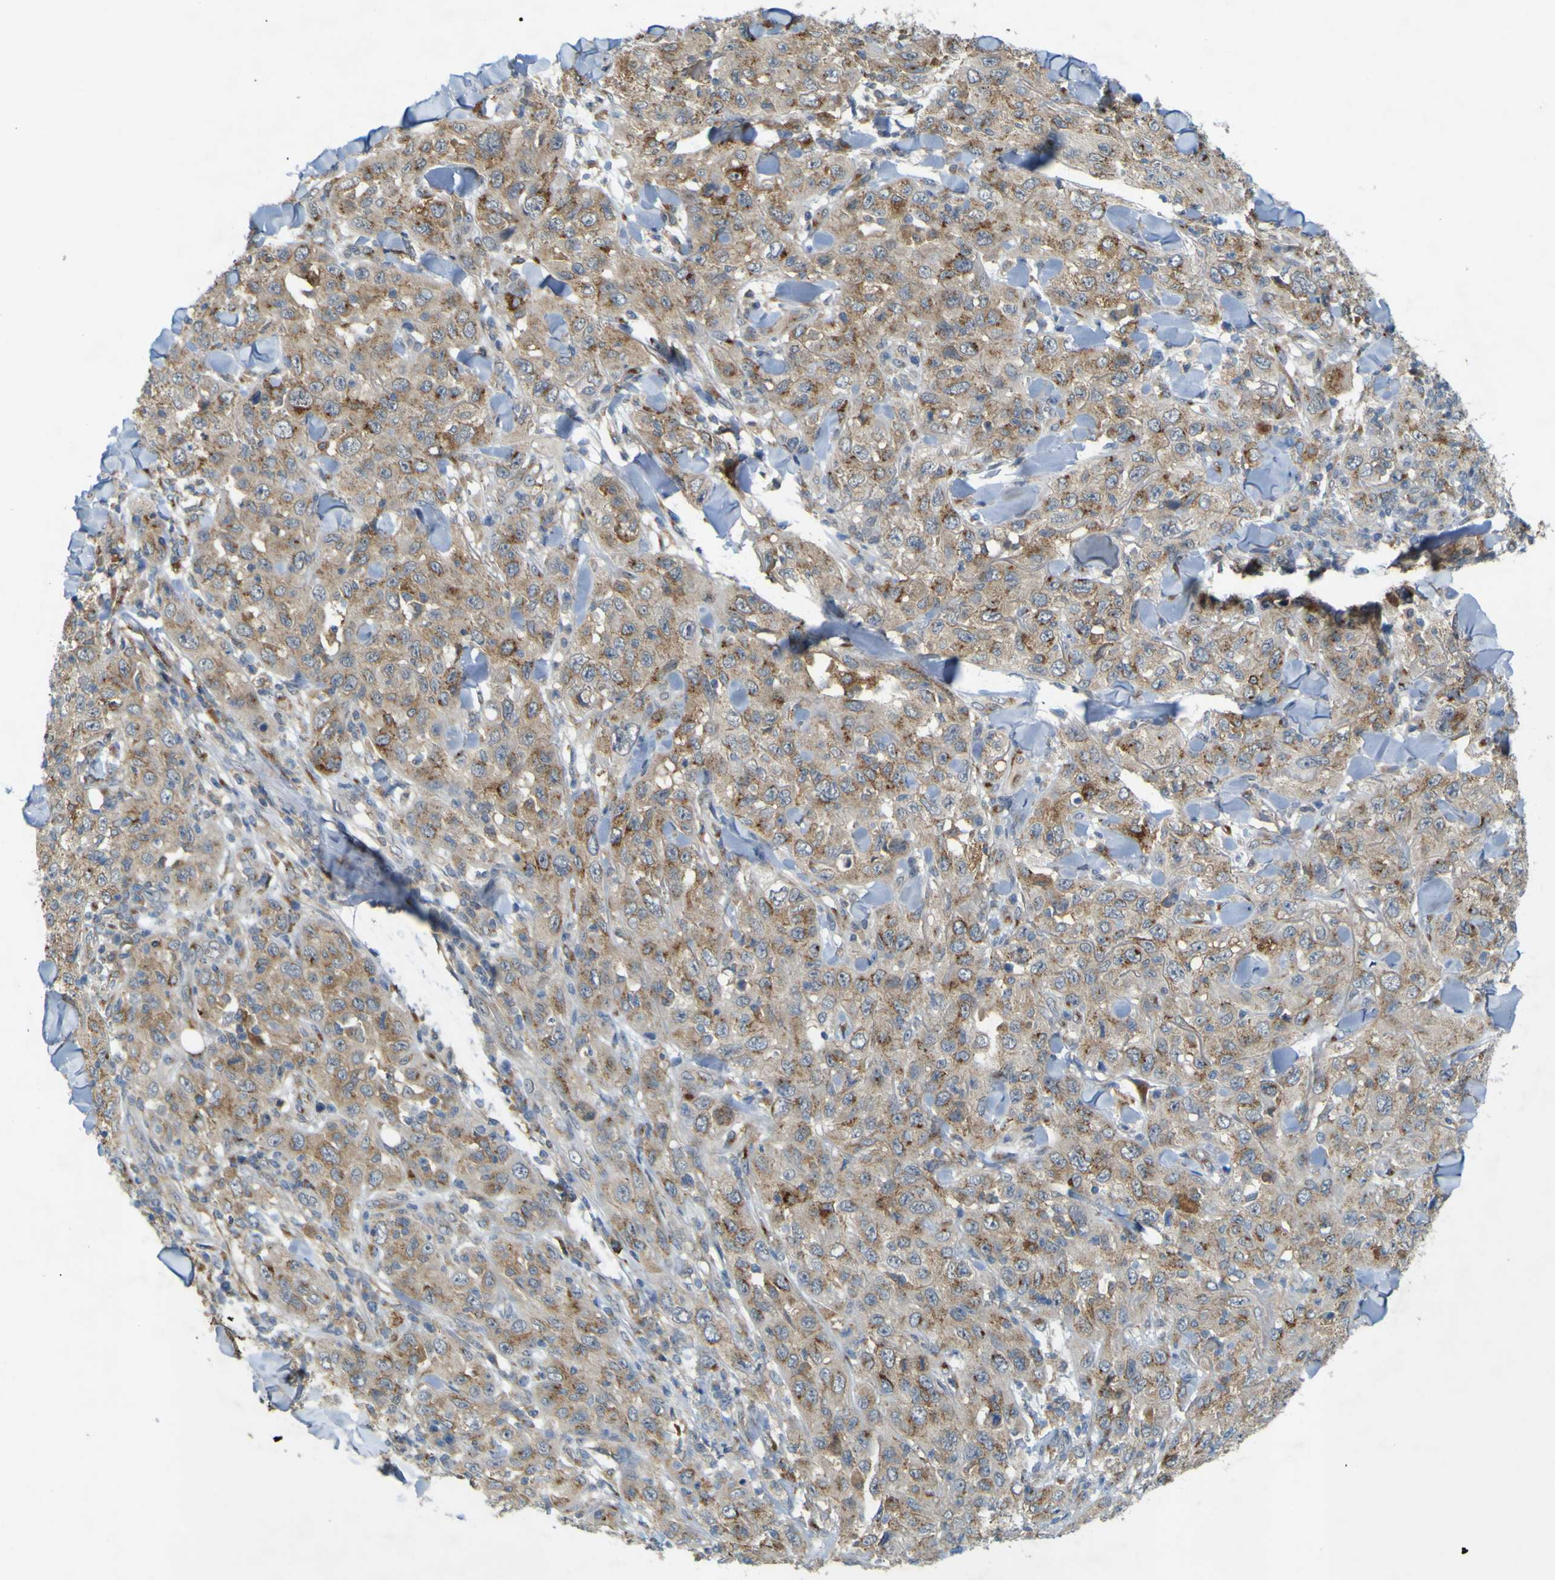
{"staining": {"intensity": "moderate", "quantity": "<25%", "location": "cytoplasmic/membranous"}, "tissue": "skin cancer", "cell_type": "Tumor cells", "image_type": "cancer", "snomed": [{"axis": "morphology", "description": "Squamous cell carcinoma, NOS"}, {"axis": "topography", "description": "Skin"}], "caption": "Moderate cytoplasmic/membranous protein positivity is seen in about <25% of tumor cells in skin squamous cell carcinoma.", "gene": "IGF2R", "patient": {"sex": "female", "age": 88}}